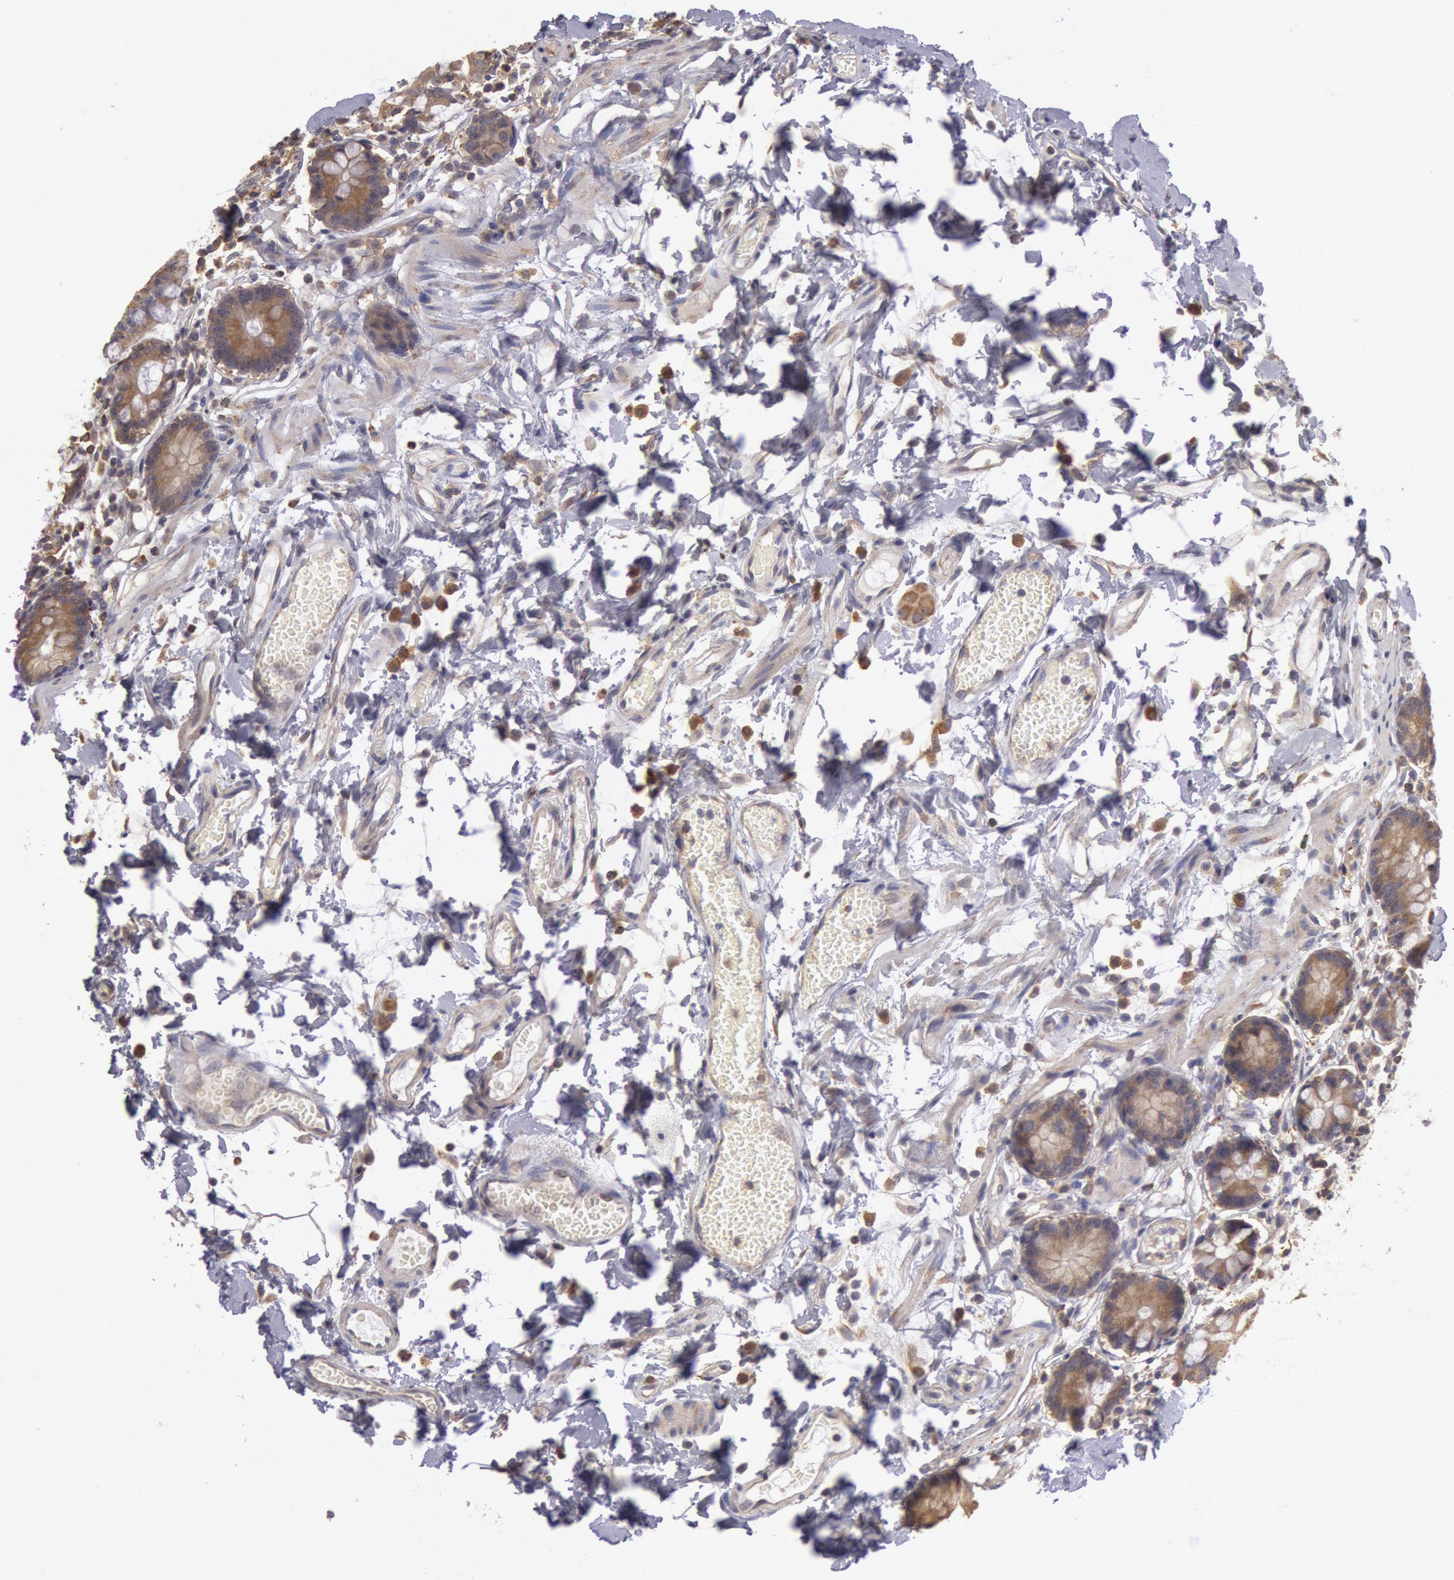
{"staining": {"intensity": "moderate", "quantity": ">75%", "location": "cytoplasmic/membranous"}, "tissue": "small intestine", "cell_type": "Glandular cells", "image_type": "normal", "snomed": [{"axis": "morphology", "description": "Normal tissue, NOS"}, {"axis": "topography", "description": "Small intestine"}], "caption": "The immunohistochemical stain labels moderate cytoplasmic/membranous expression in glandular cells of normal small intestine. (DAB (3,3'-diaminobenzidine) IHC with brightfield microscopy, high magnification).", "gene": "NMT2", "patient": {"sex": "female", "age": 61}}